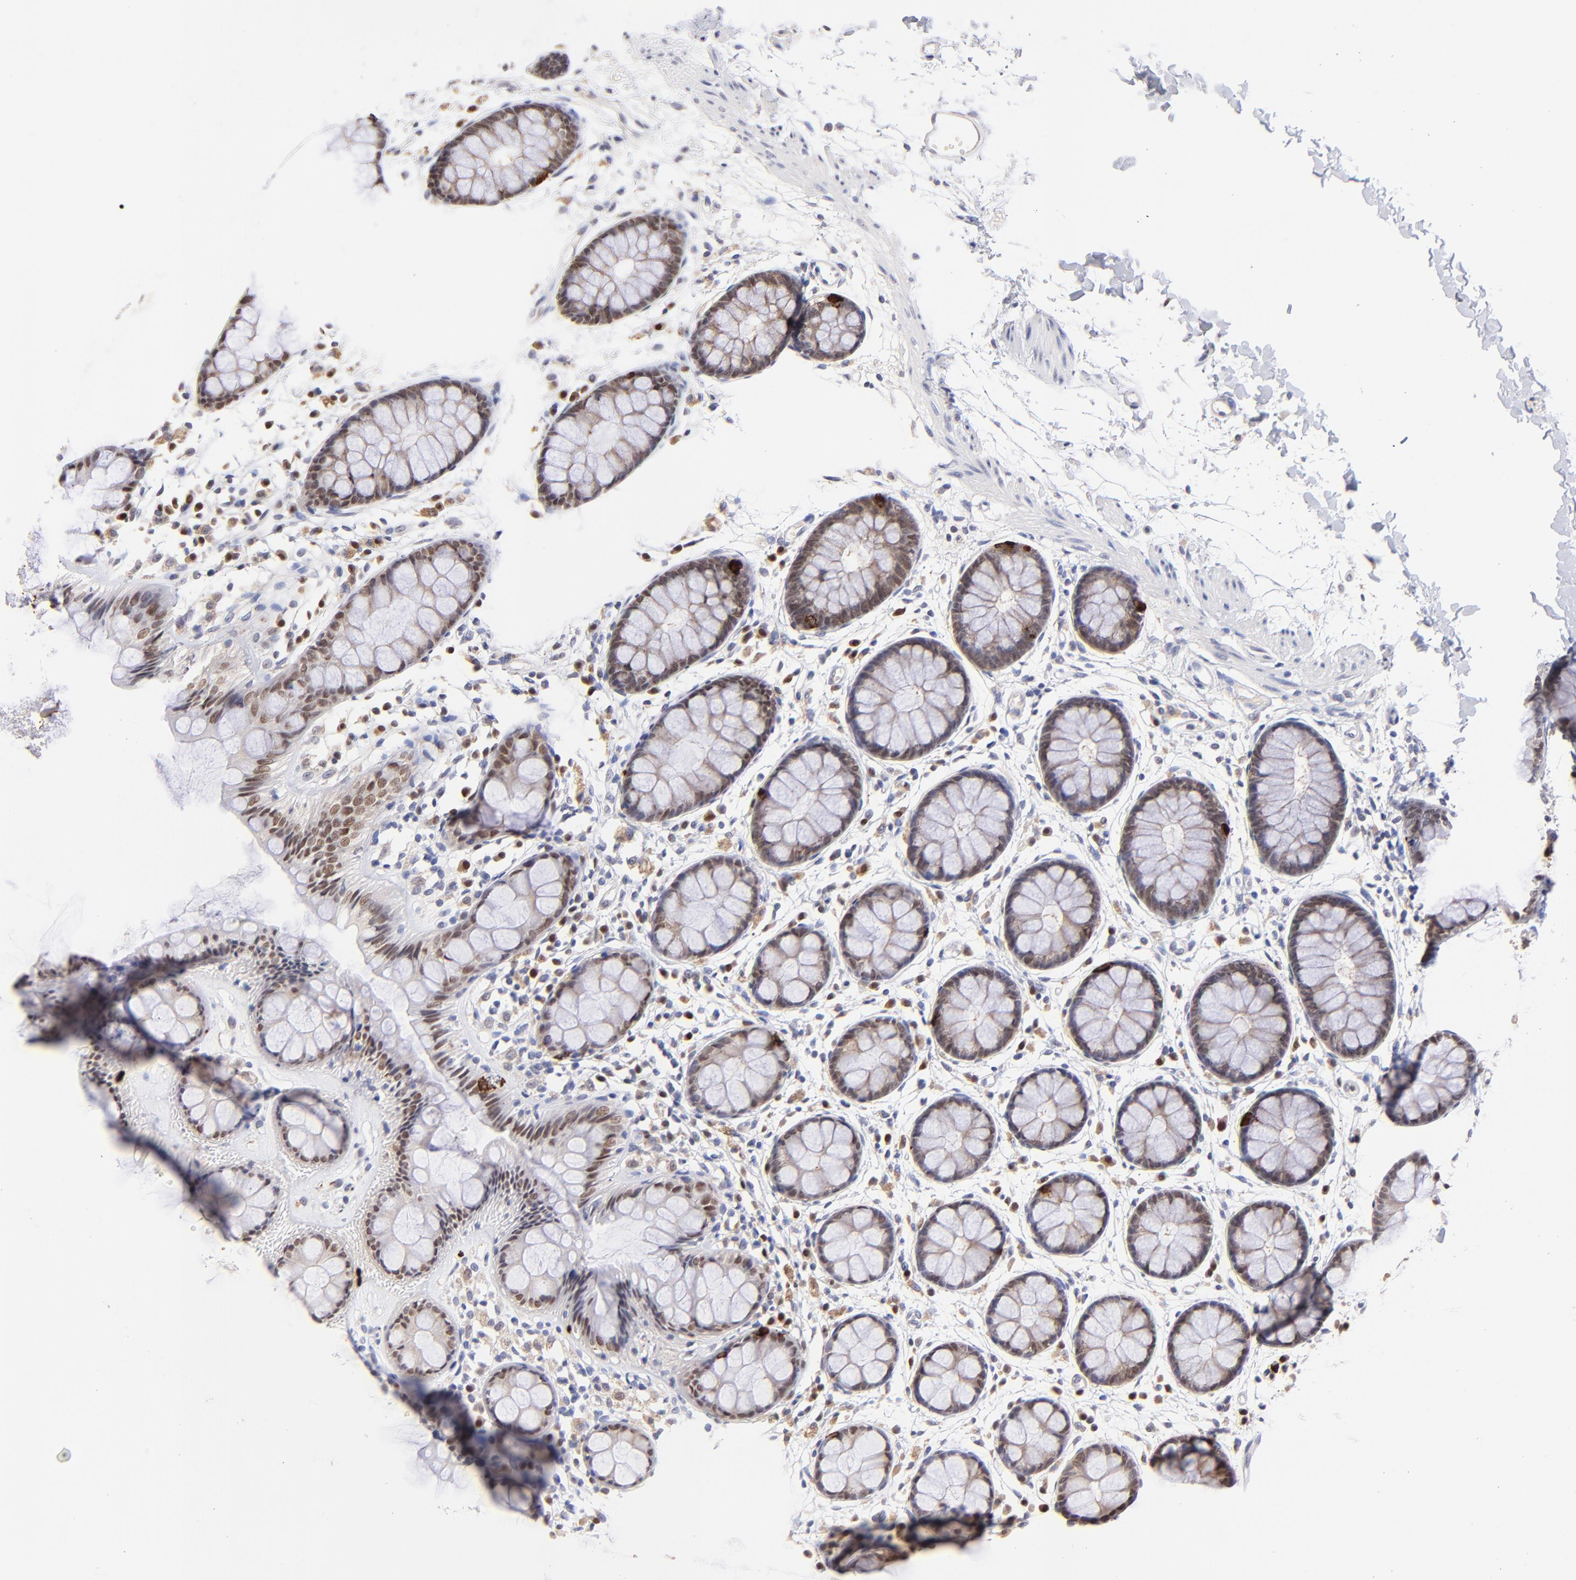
{"staining": {"intensity": "moderate", "quantity": "25%-75%", "location": "cytoplasmic/membranous,nuclear"}, "tissue": "rectum", "cell_type": "Glandular cells", "image_type": "normal", "snomed": [{"axis": "morphology", "description": "Normal tissue, NOS"}, {"axis": "topography", "description": "Rectum"}], "caption": "Moderate cytoplasmic/membranous,nuclear positivity for a protein is appreciated in about 25%-75% of glandular cells of normal rectum using immunohistochemistry.", "gene": "ZNF155", "patient": {"sex": "female", "age": 66}}